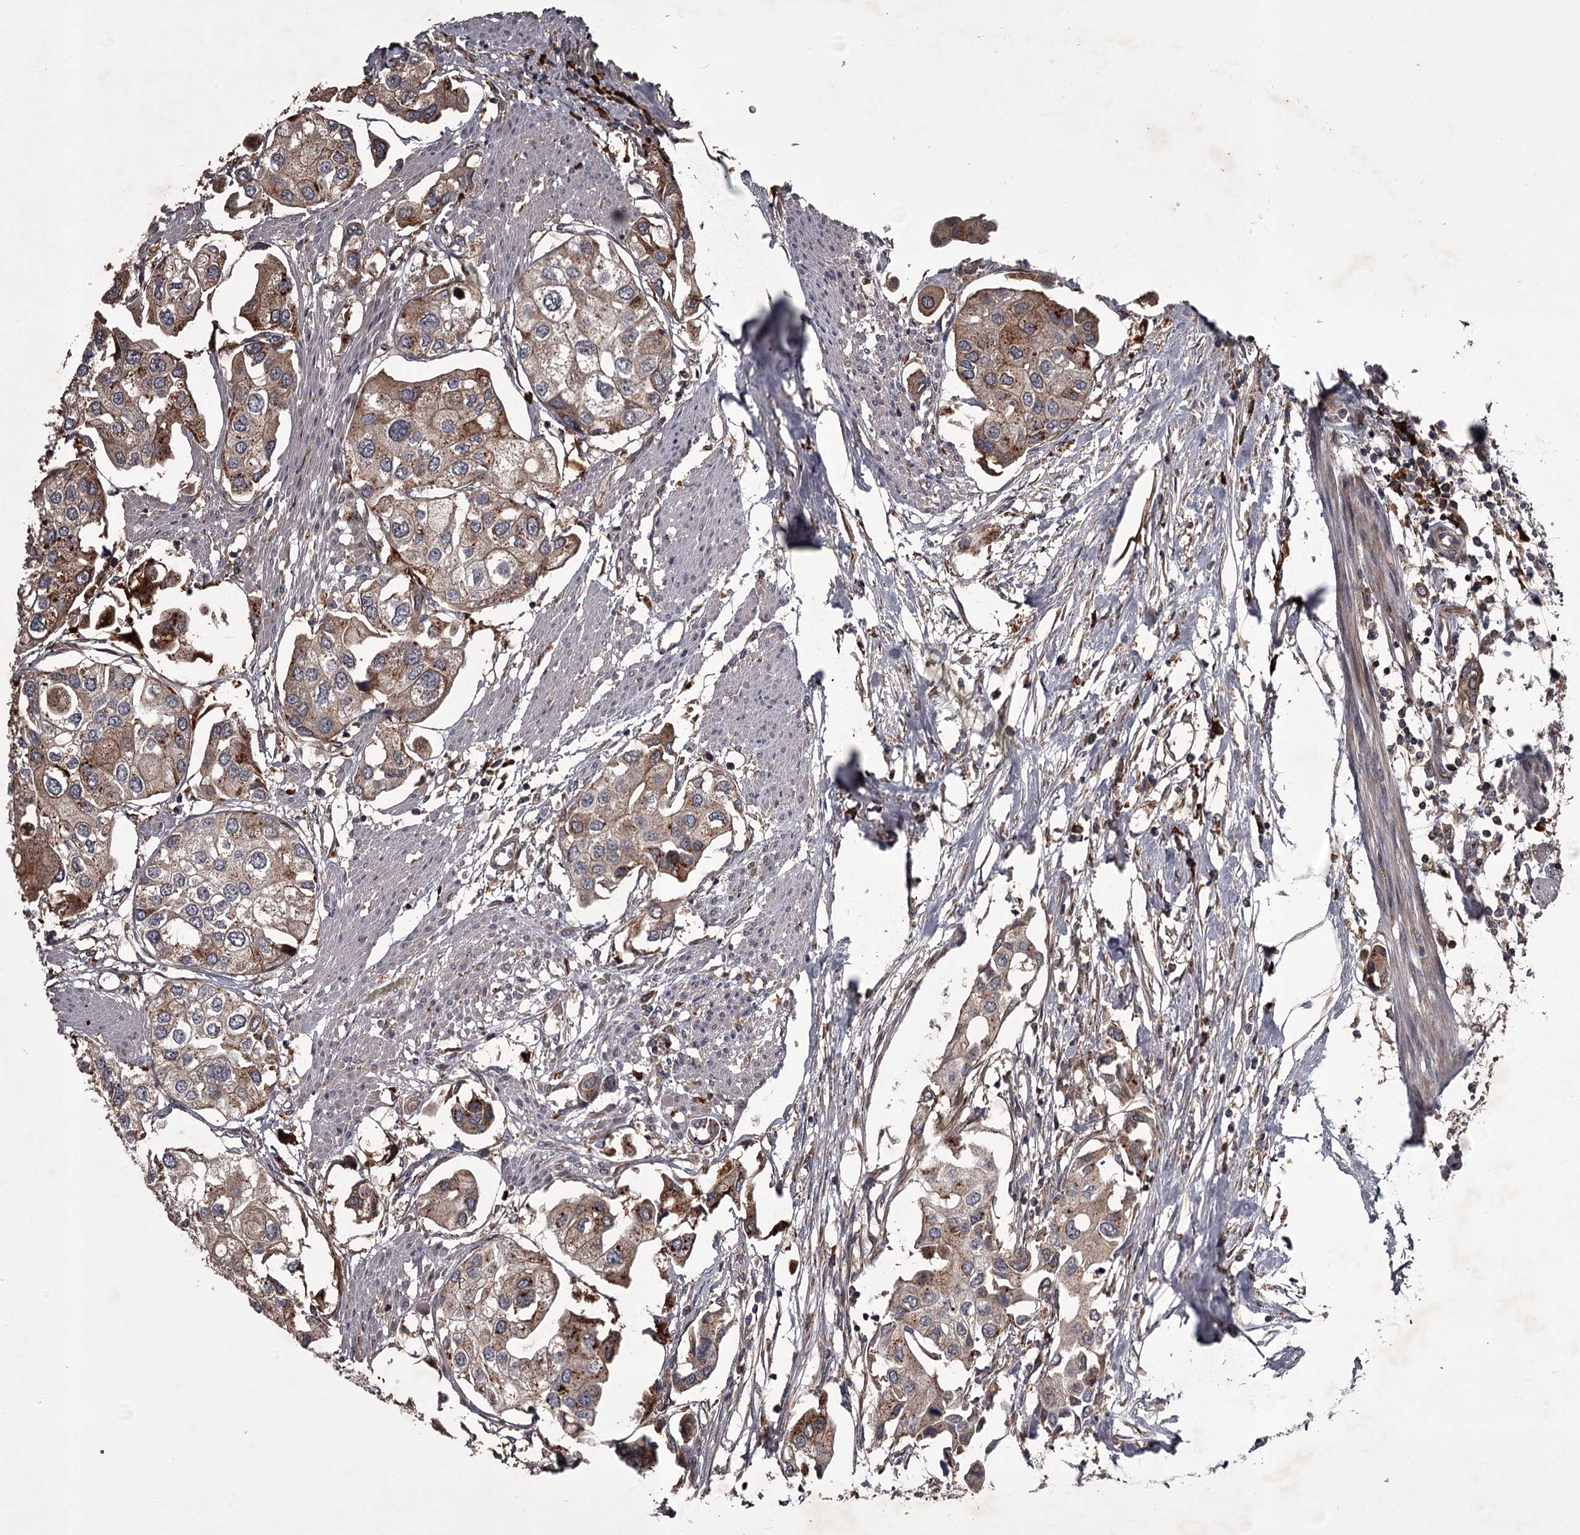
{"staining": {"intensity": "moderate", "quantity": "25%-75%", "location": "cytoplasmic/membranous"}, "tissue": "urothelial cancer", "cell_type": "Tumor cells", "image_type": "cancer", "snomed": [{"axis": "morphology", "description": "Urothelial carcinoma, High grade"}, {"axis": "topography", "description": "Urinary bladder"}], "caption": "A histopathology image of urothelial cancer stained for a protein reveals moderate cytoplasmic/membranous brown staining in tumor cells. (DAB IHC, brown staining for protein, blue staining for nuclei).", "gene": "UNC93B1", "patient": {"sex": "male", "age": 64}}